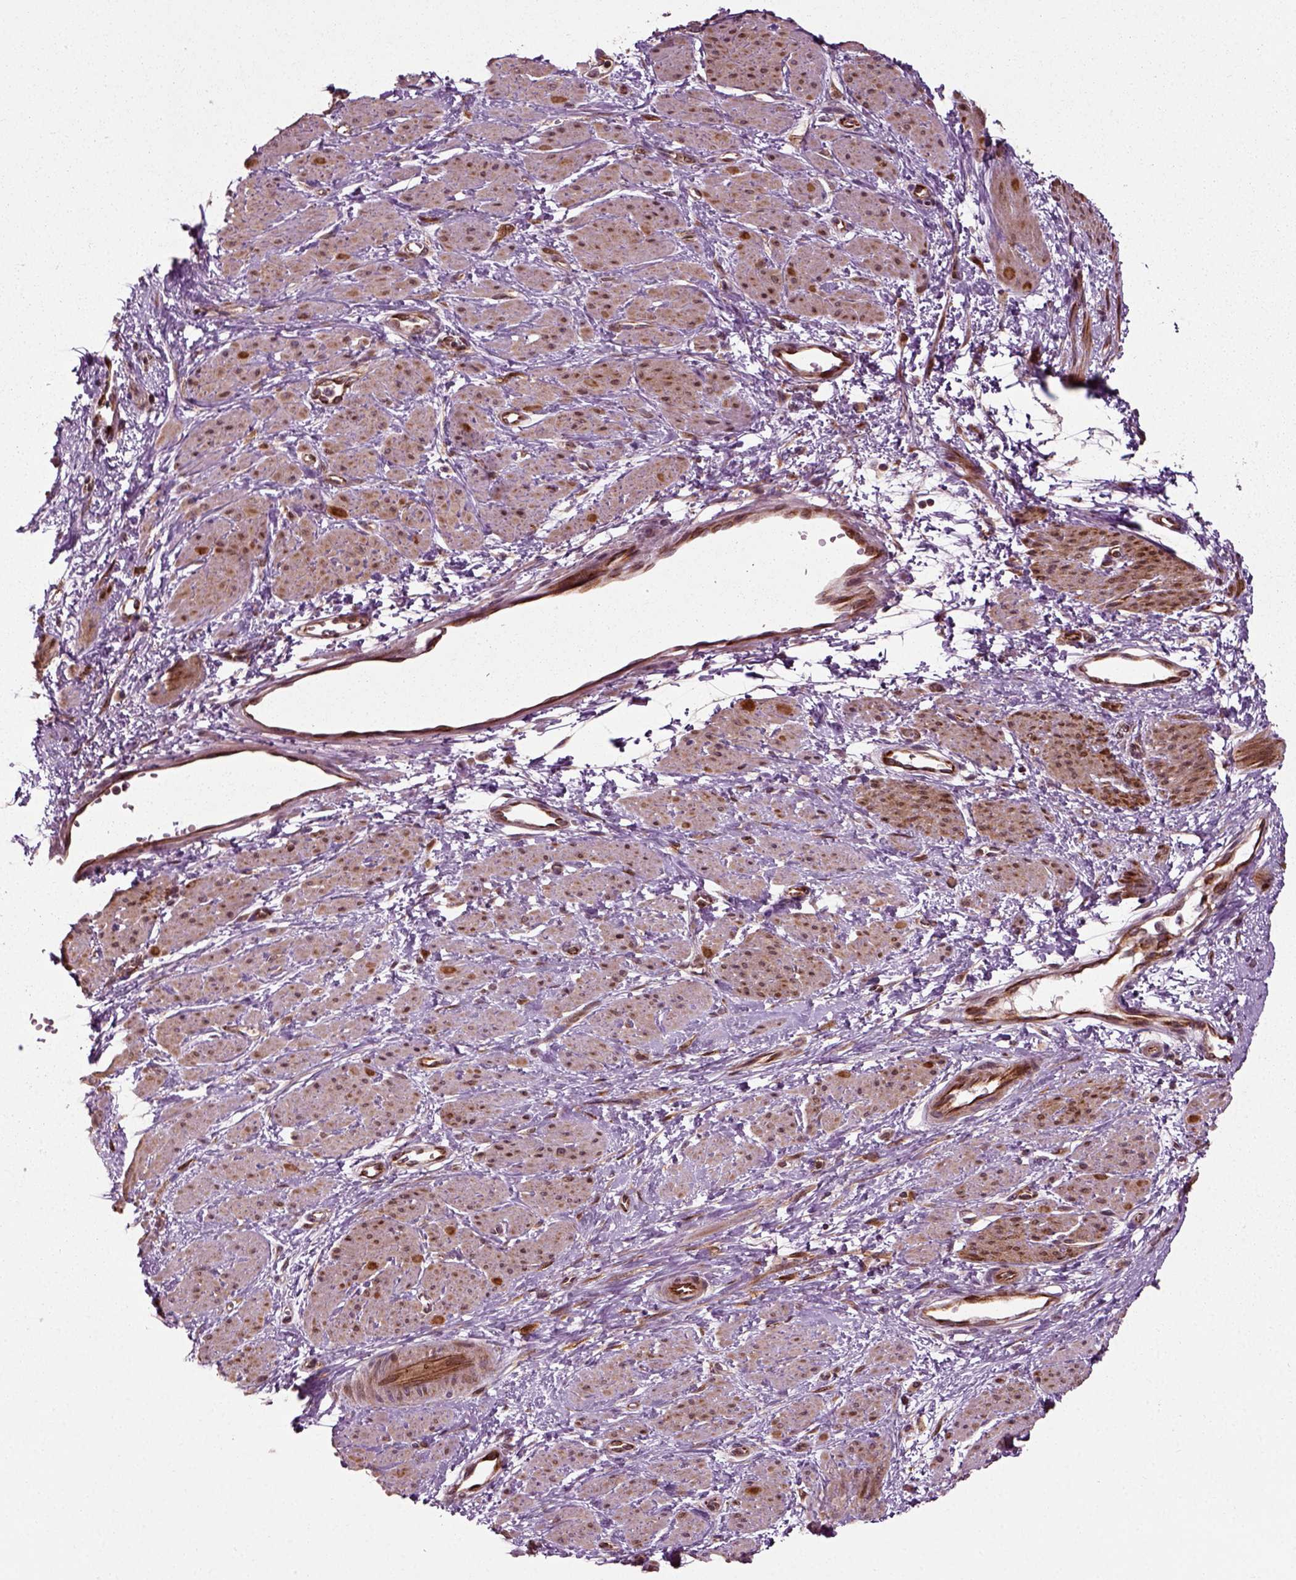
{"staining": {"intensity": "weak", "quantity": "25%-75%", "location": "cytoplasmic/membranous"}, "tissue": "smooth muscle", "cell_type": "Smooth muscle cells", "image_type": "normal", "snomed": [{"axis": "morphology", "description": "Normal tissue, NOS"}, {"axis": "topography", "description": "Smooth muscle"}, {"axis": "topography", "description": "Uterus"}], "caption": "Immunohistochemical staining of benign smooth muscle reveals weak cytoplasmic/membranous protein staining in approximately 25%-75% of smooth muscle cells.", "gene": "PLCD3", "patient": {"sex": "female", "age": 39}}